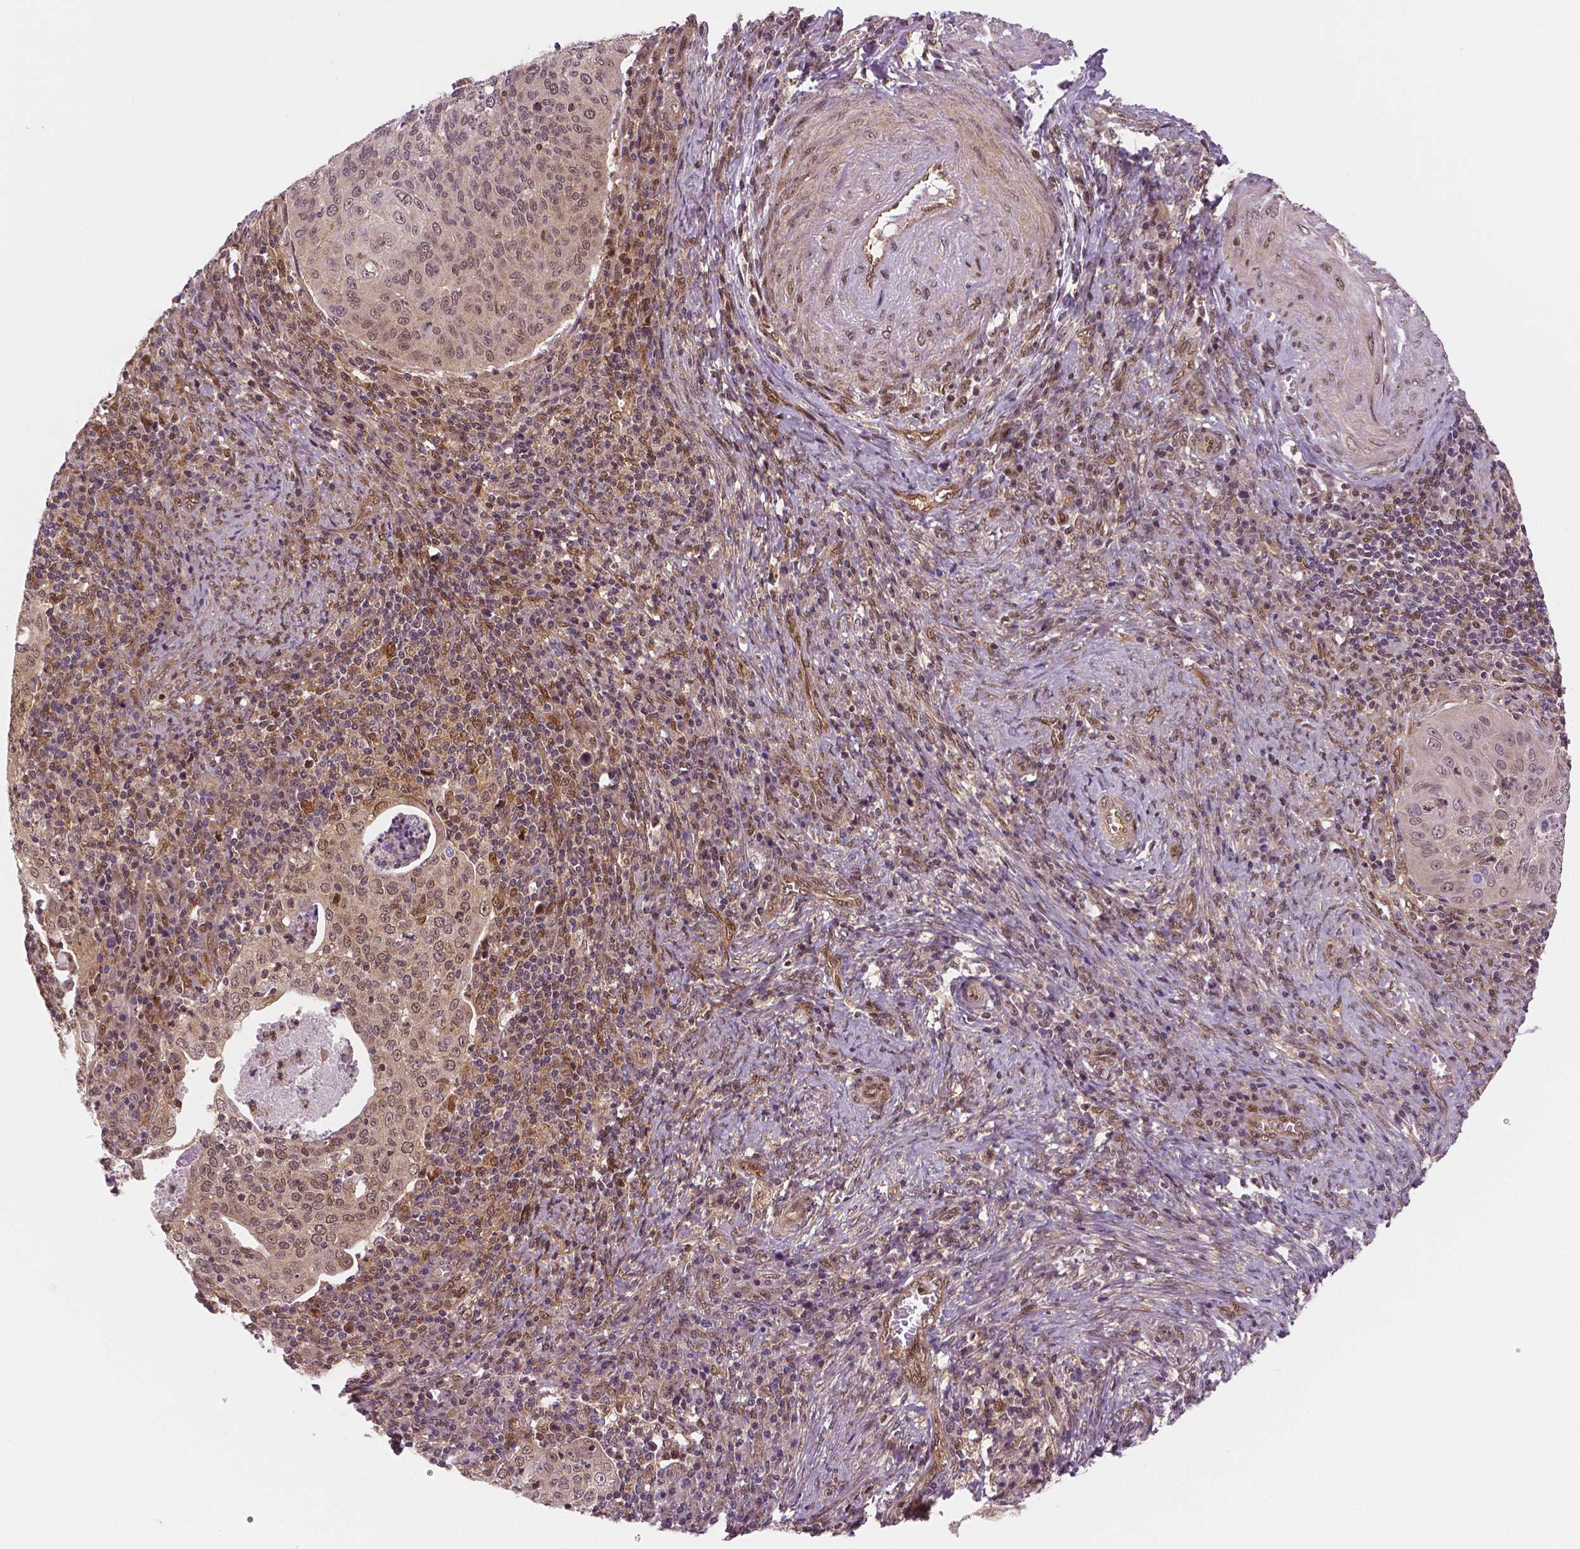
{"staining": {"intensity": "moderate", "quantity": ">75%", "location": "cytoplasmic/membranous,nuclear"}, "tissue": "cervical cancer", "cell_type": "Tumor cells", "image_type": "cancer", "snomed": [{"axis": "morphology", "description": "Squamous cell carcinoma, NOS"}, {"axis": "topography", "description": "Cervix"}], "caption": "A medium amount of moderate cytoplasmic/membranous and nuclear staining is present in approximately >75% of tumor cells in cervical cancer (squamous cell carcinoma) tissue.", "gene": "STAT3", "patient": {"sex": "female", "age": 39}}